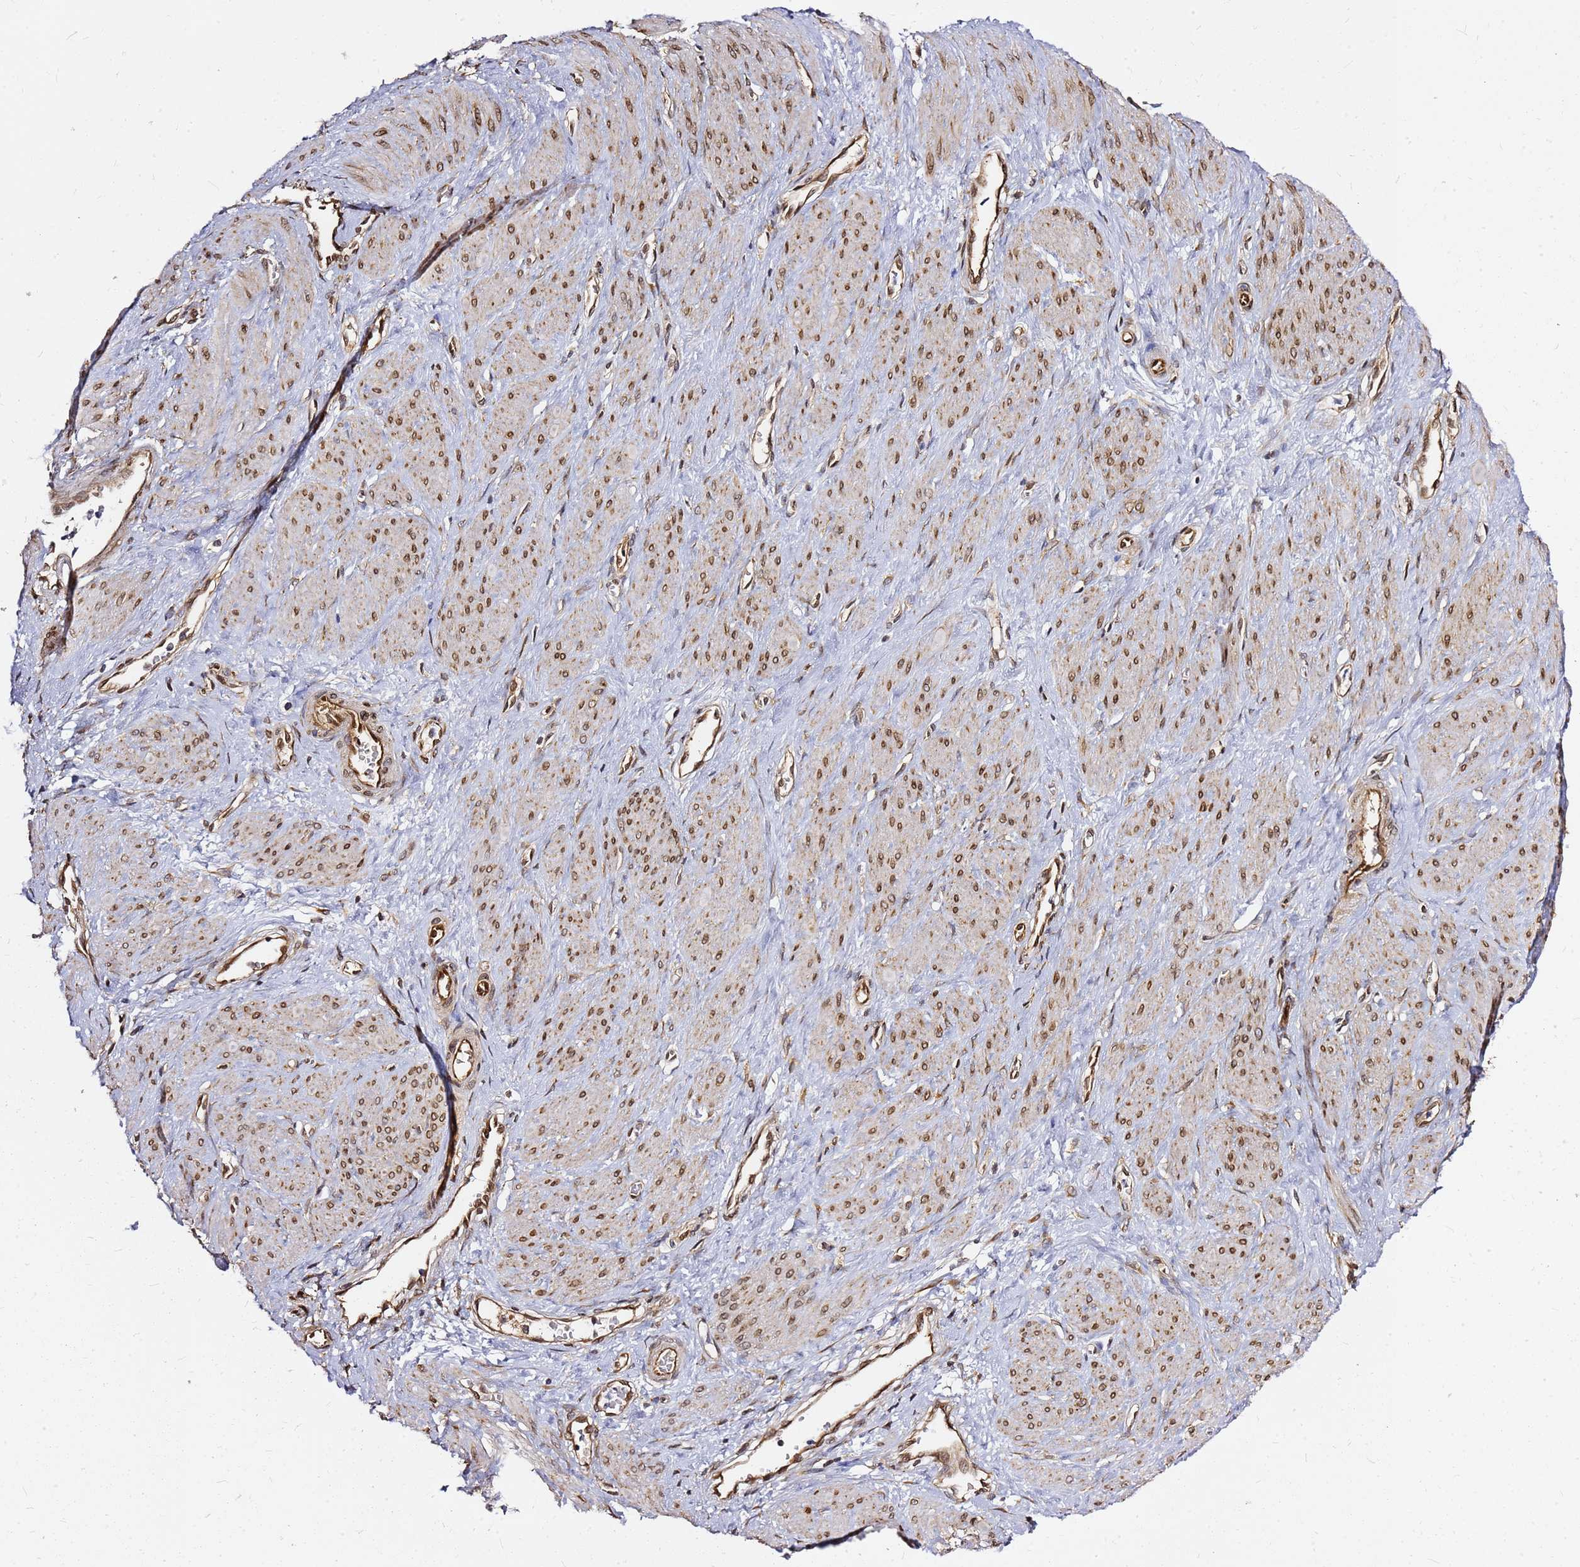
{"staining": {"intensity": "moderate", "quantity": ">75%", "location": "nuclear"}, "tissue": "smooth muscle", "cell_type": "Smooth muscle cells", "image_type": "normal", "snomed": [{"axis": "morphology", "description": "Normal tissue, NOS"}, {"axis": "topography", "description": "Smooth muscle"}, {"axis": "topography", "description": "Uterus"}], "caption": "Protein analysis of benign smooth muscle displays moderate nuclear staining in approximately >75% of smooth muscle cells. (Brightfield microscopy of DAB IHC at high magnification).", "gene": "NUDT14", "patient": {"sex": "female", "age": 39}}